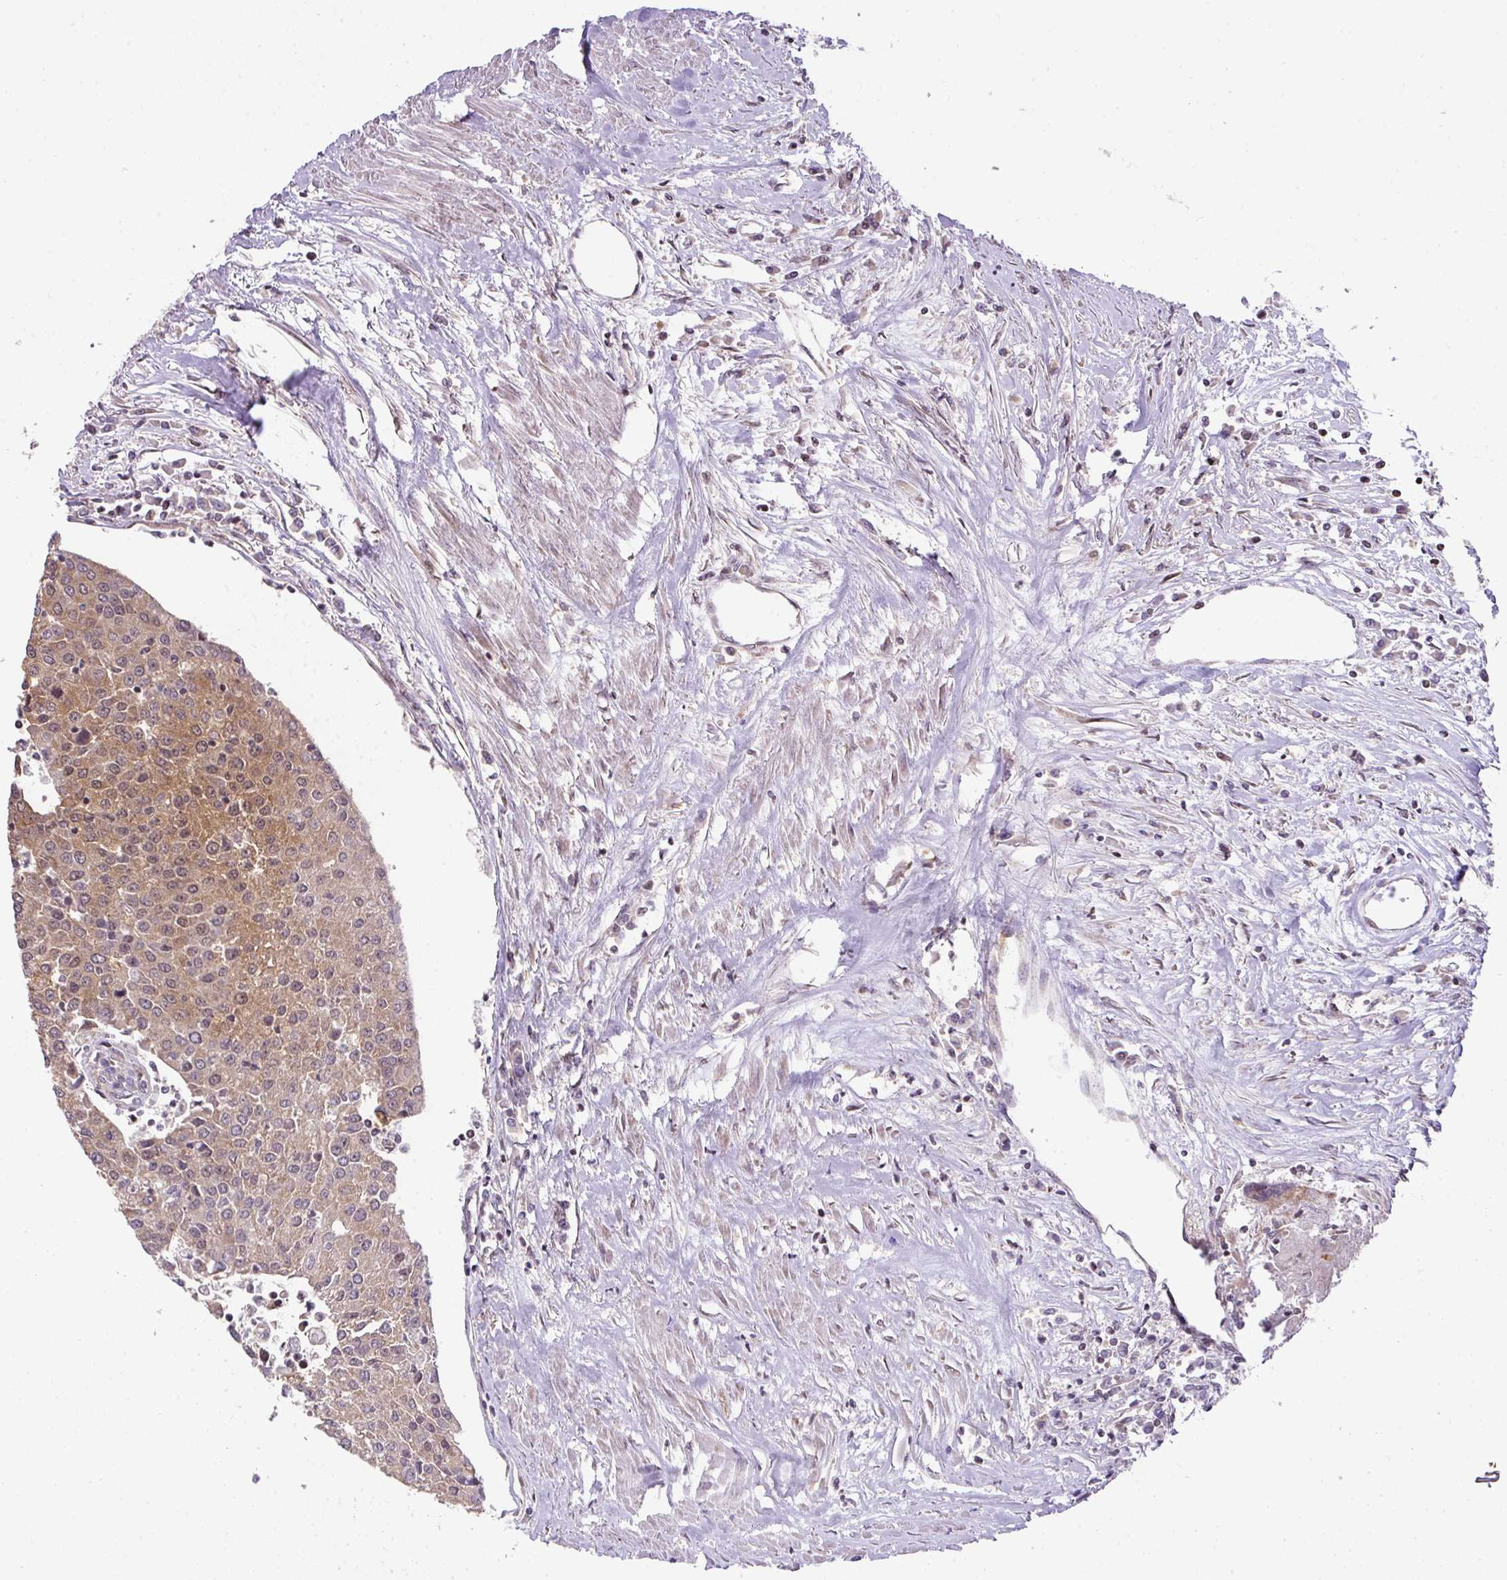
{"staining": {"intensity": "moderate", "quantity": "25%-75%", "location": "cytoplasmic/membranous,nuclear"}, "tissue": "urothelial cancer", "cell_type": "Tumor cells", "image_type": "cancer", "snomed": [{"axis": "morphology", "description": "Urothelial carcinoma, High grade"}, {"axis": "topography", "description": "Urinary bladder"}], "caption": "An image of human urothelial carcinoma (high-grade) stained for a protein exhibits moderate cytoplasmic/membranous and nuclear brown staining in tumor cells.", "gene": "PLK1", "patient": {"sex": "female", "age": 85}}